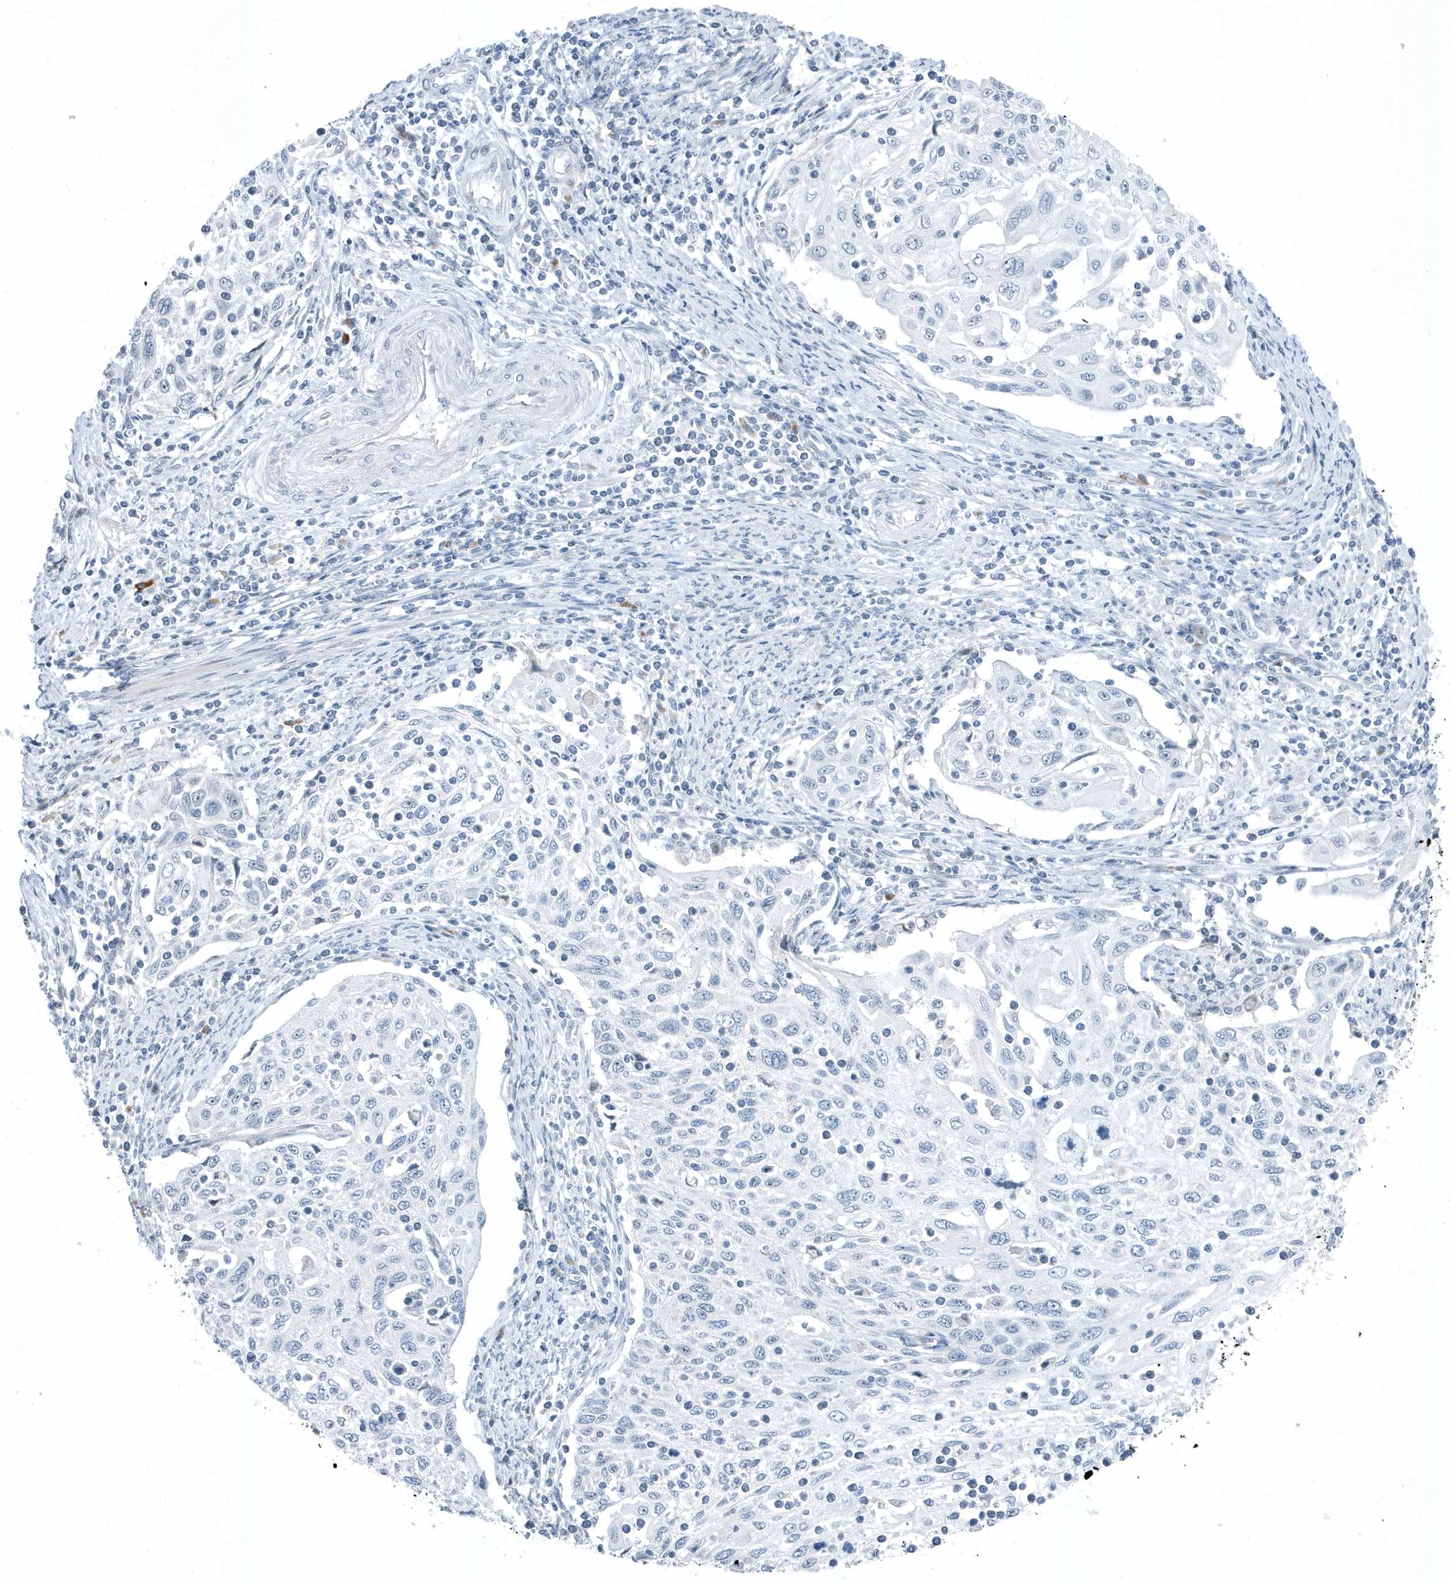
{"staining": {"intensity": "negative", "quantity": "none", "location": "none"}, "tissue": "cervical cancer", "cell_type": "Tumor cells", "image_type": "cancer", "snomed": [{"axis": "morphology", "description": "Squamous cell carcinoma, NOS"}, {"axis": "topography", "description": "Cervix"}], "caption": "Squamous cell carcinoma (cervical) was stained to show a protein in brown. There is no significant expression in tumor cells.", "gene": "RPF2", "patient": {"sex": "female", "age": 70}}